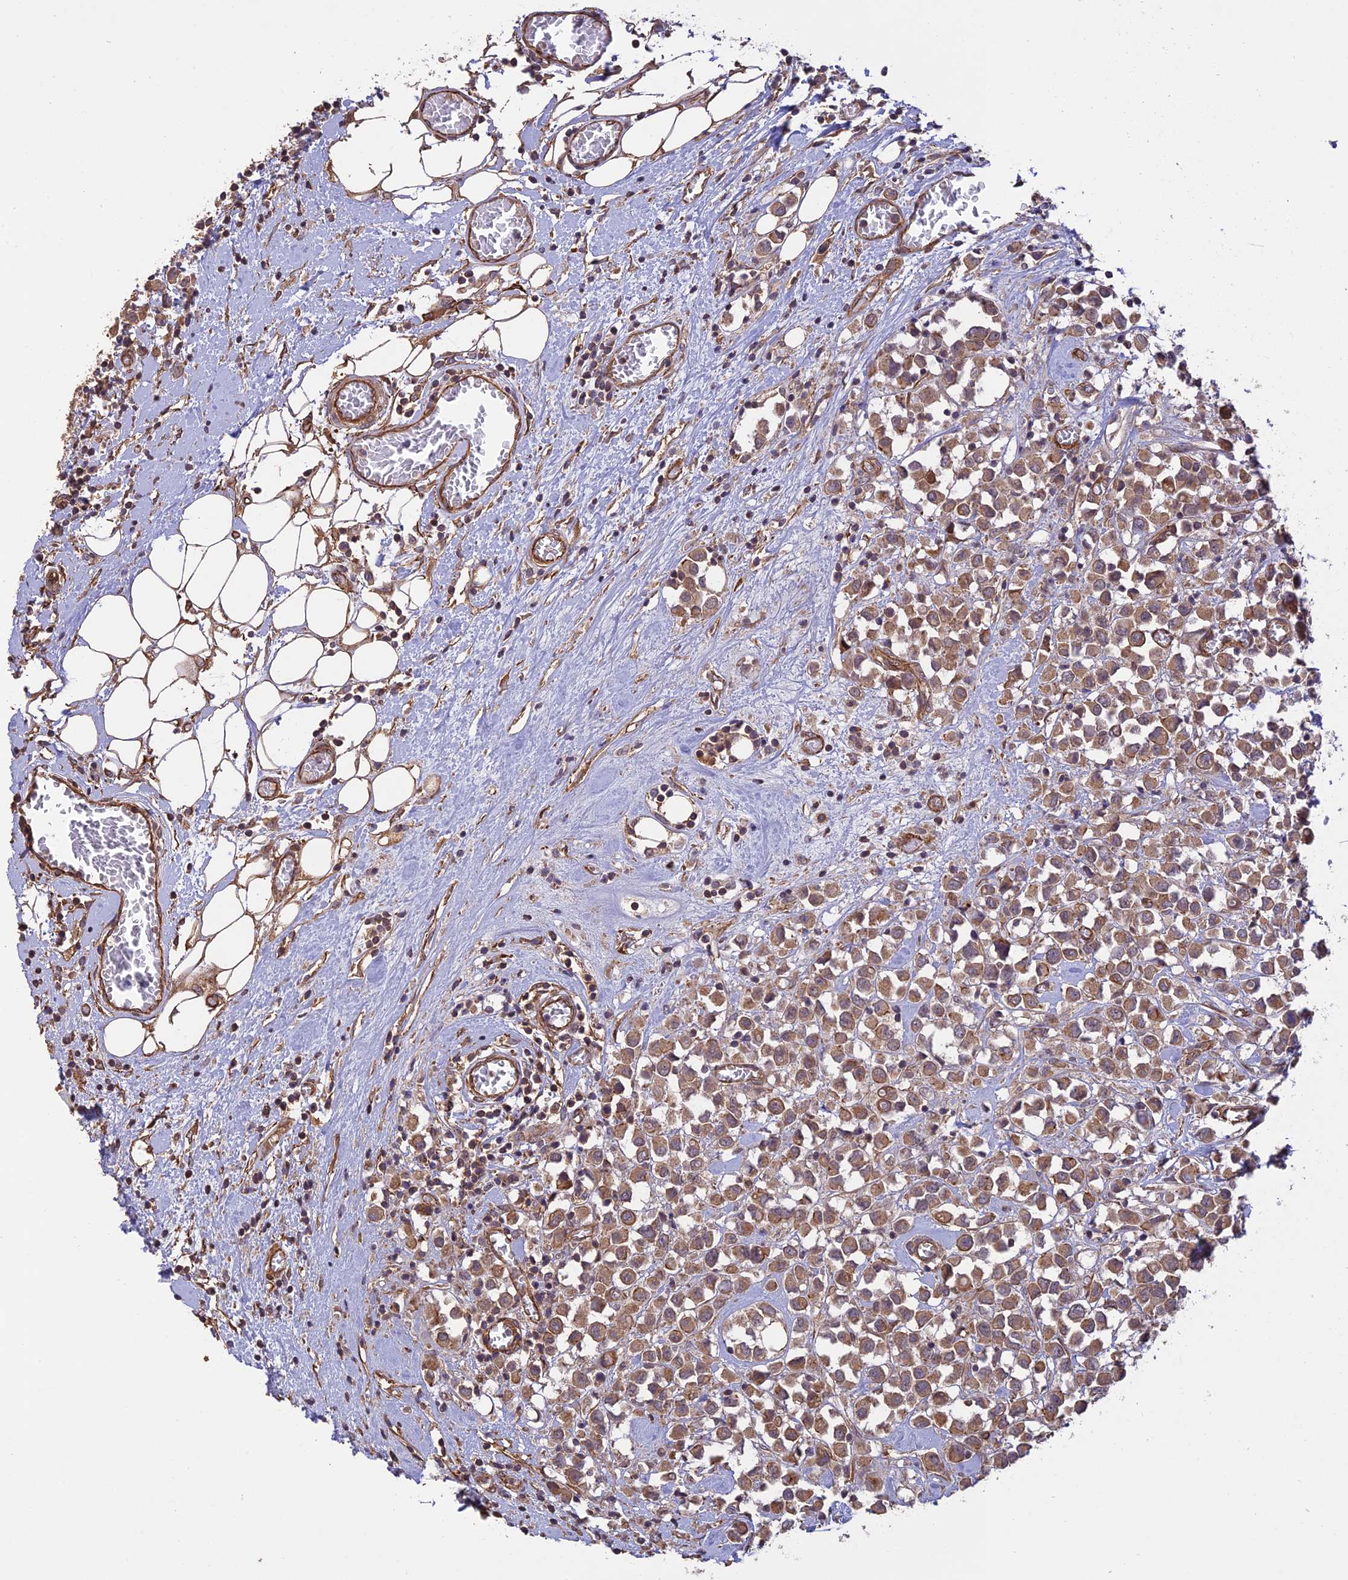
{"staining": {"intensity": "moderate", "quantity": ">75%", "location": "cytoplasmic/membranous"}, "tissue": "breast cancer", "cell_type": "Tumor cells", "image_type": "cancer", "snomed": [{"axis": "morphology", "description": "Duct carcinoma"}, {"axis": "topography", "description": "Breast"}], "caption": "Immunohistochemical staining of breast intraductal carcinoma shows medium levels of moderate cytoplasmic/membranous protein staining in about >75% of tumor cells.", "gene": "HOMER2", "patient": {"sex": "female", "age": 61}}